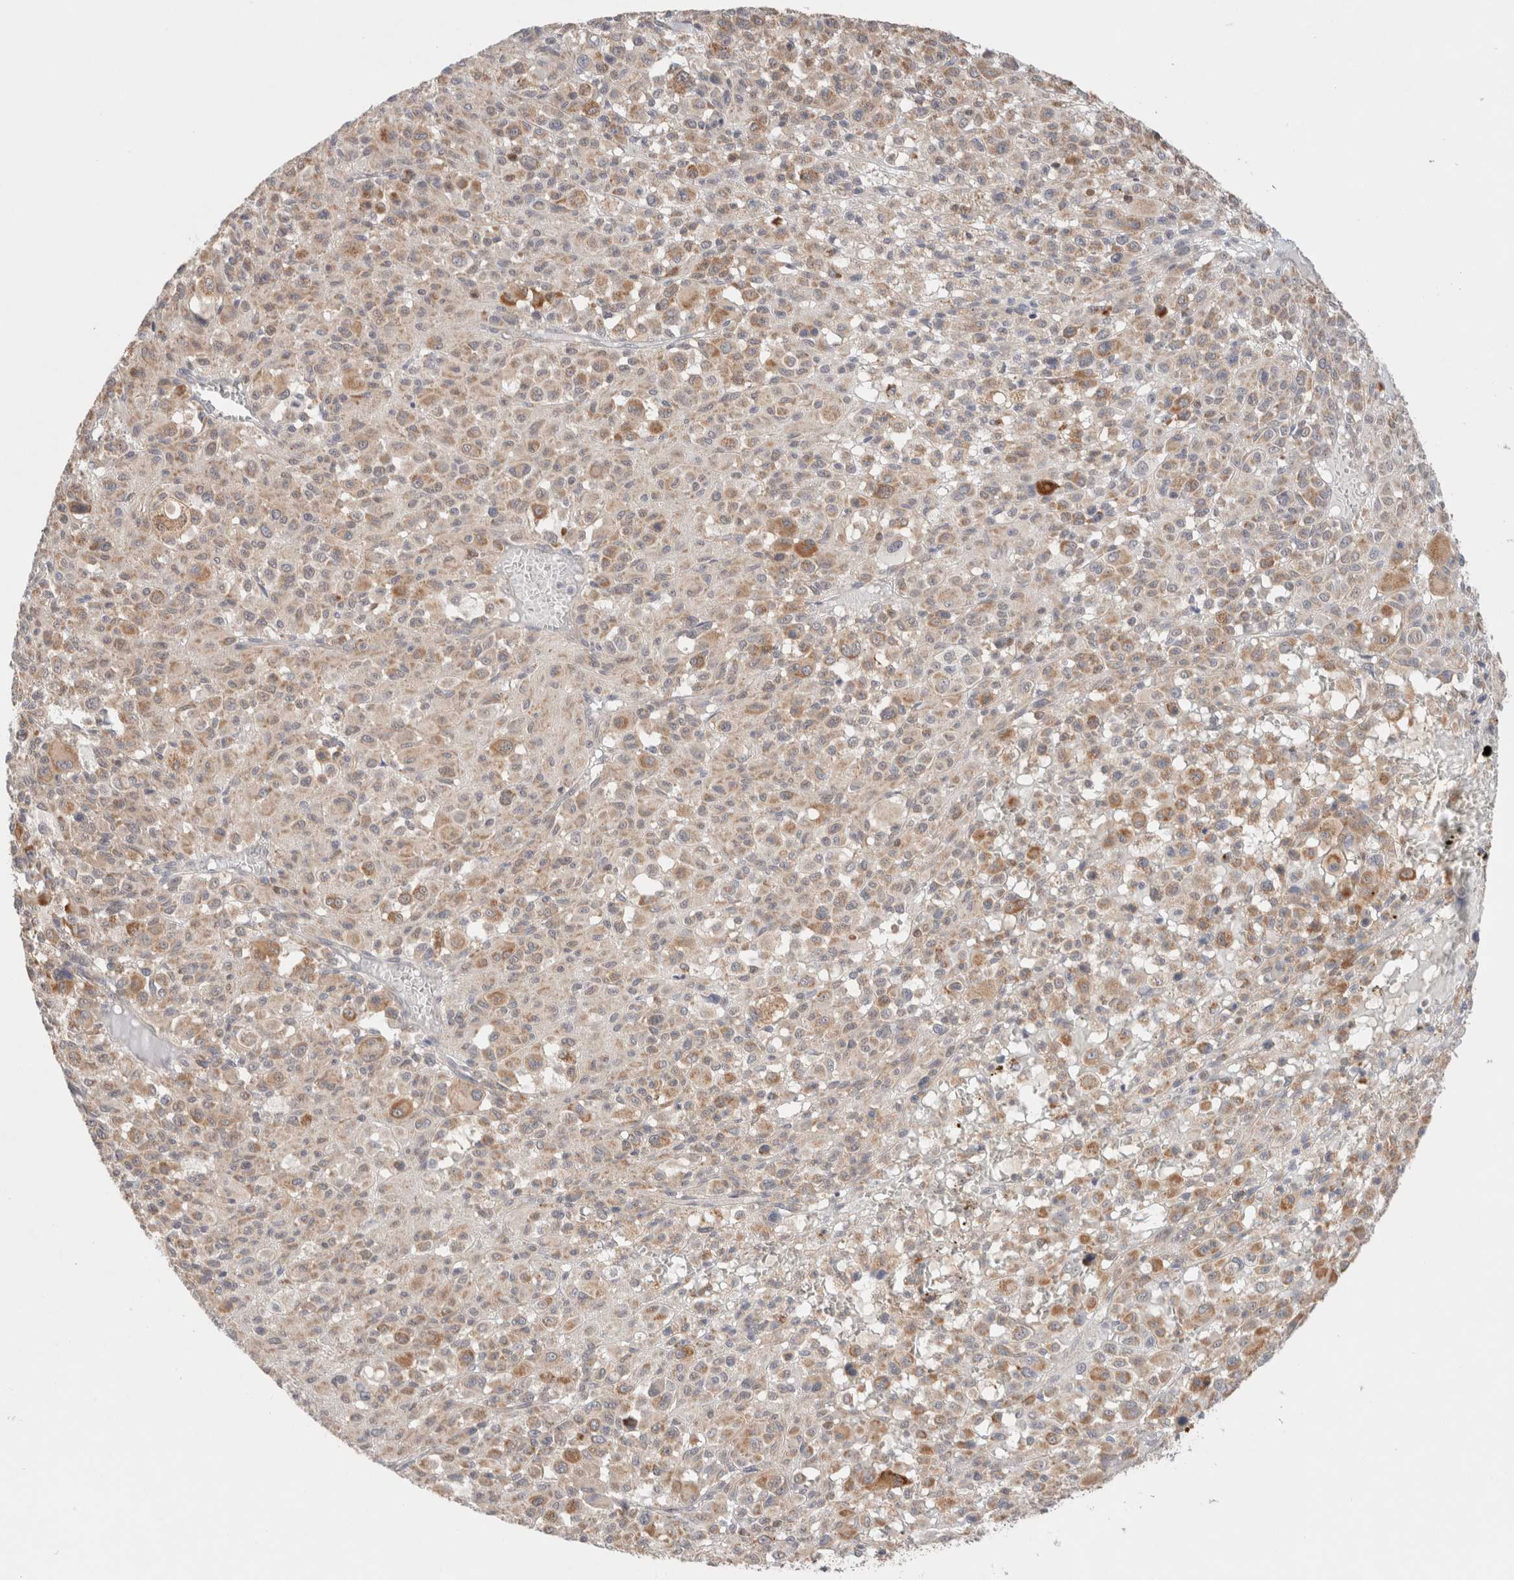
{"staining": {"intensity": "moderate", "quantity": "<25%", "location": "cytoplasmic/membranous"}, "tissue": "melanoma", "cell_type": "Tumor cells", "image_type": "cancer", "snomed": [{"axis": "morphology", "description": "Malignant melanoma, Metastatic site"}, {"axis": "topography", "description": "Skin"}], "caption": "The micrograph demonstrates immunohistochemical staining of malignant melanoma (metastatic site). There is moderate cytoplasmic/membranous expression is seen in approximately <25% of tumor cells.", "gene": "ERI3", "patient": {"sex": "female", "age": 74}}